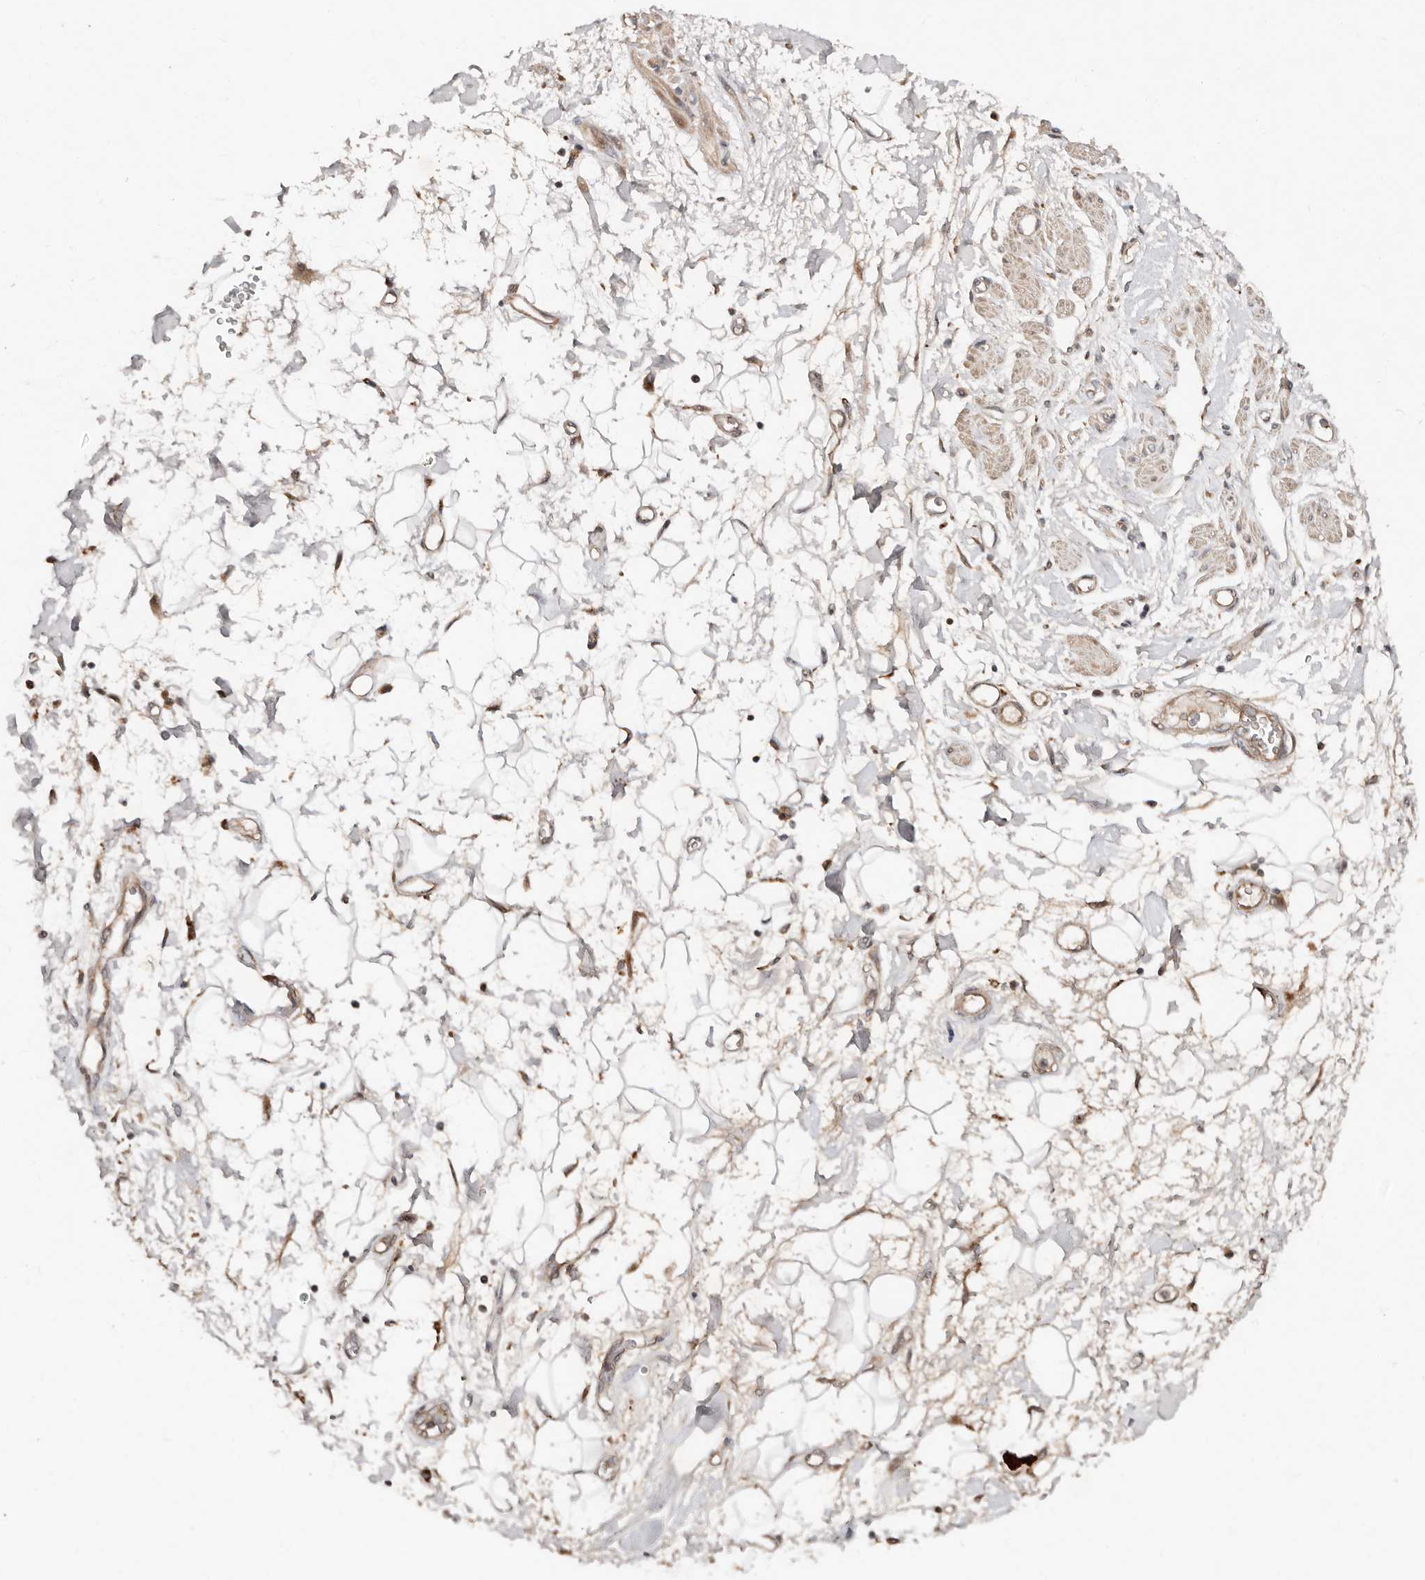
{"staining": {"intensity": "moderate", "quantity": "25%-75%", "location": "cytoplasmic/membranous"}, "tissue": "adipose tissue", "cell_type": "Adipocytes", "image_type": "normal", "snomed": [{"axis": "morphology", "description": "Normal tissue, NOS"}, {"axis": "morphology", "description": "Adenocarcinoma, NOS"}, {"axis": "topography", "description": "Pancreas"}, {"axis": "topography", "description": "Peripheral nerve tissue"}], "caption": "A high-resolution image shows immunohistochemistry (IHC) staining of normal adipose tissue, which displays moderate cytoplasmic/membranous expression in approximately 25%-75% of adipocytes.", "gene": "DENND11", "patient": {"sex": "male", "age": 59}}